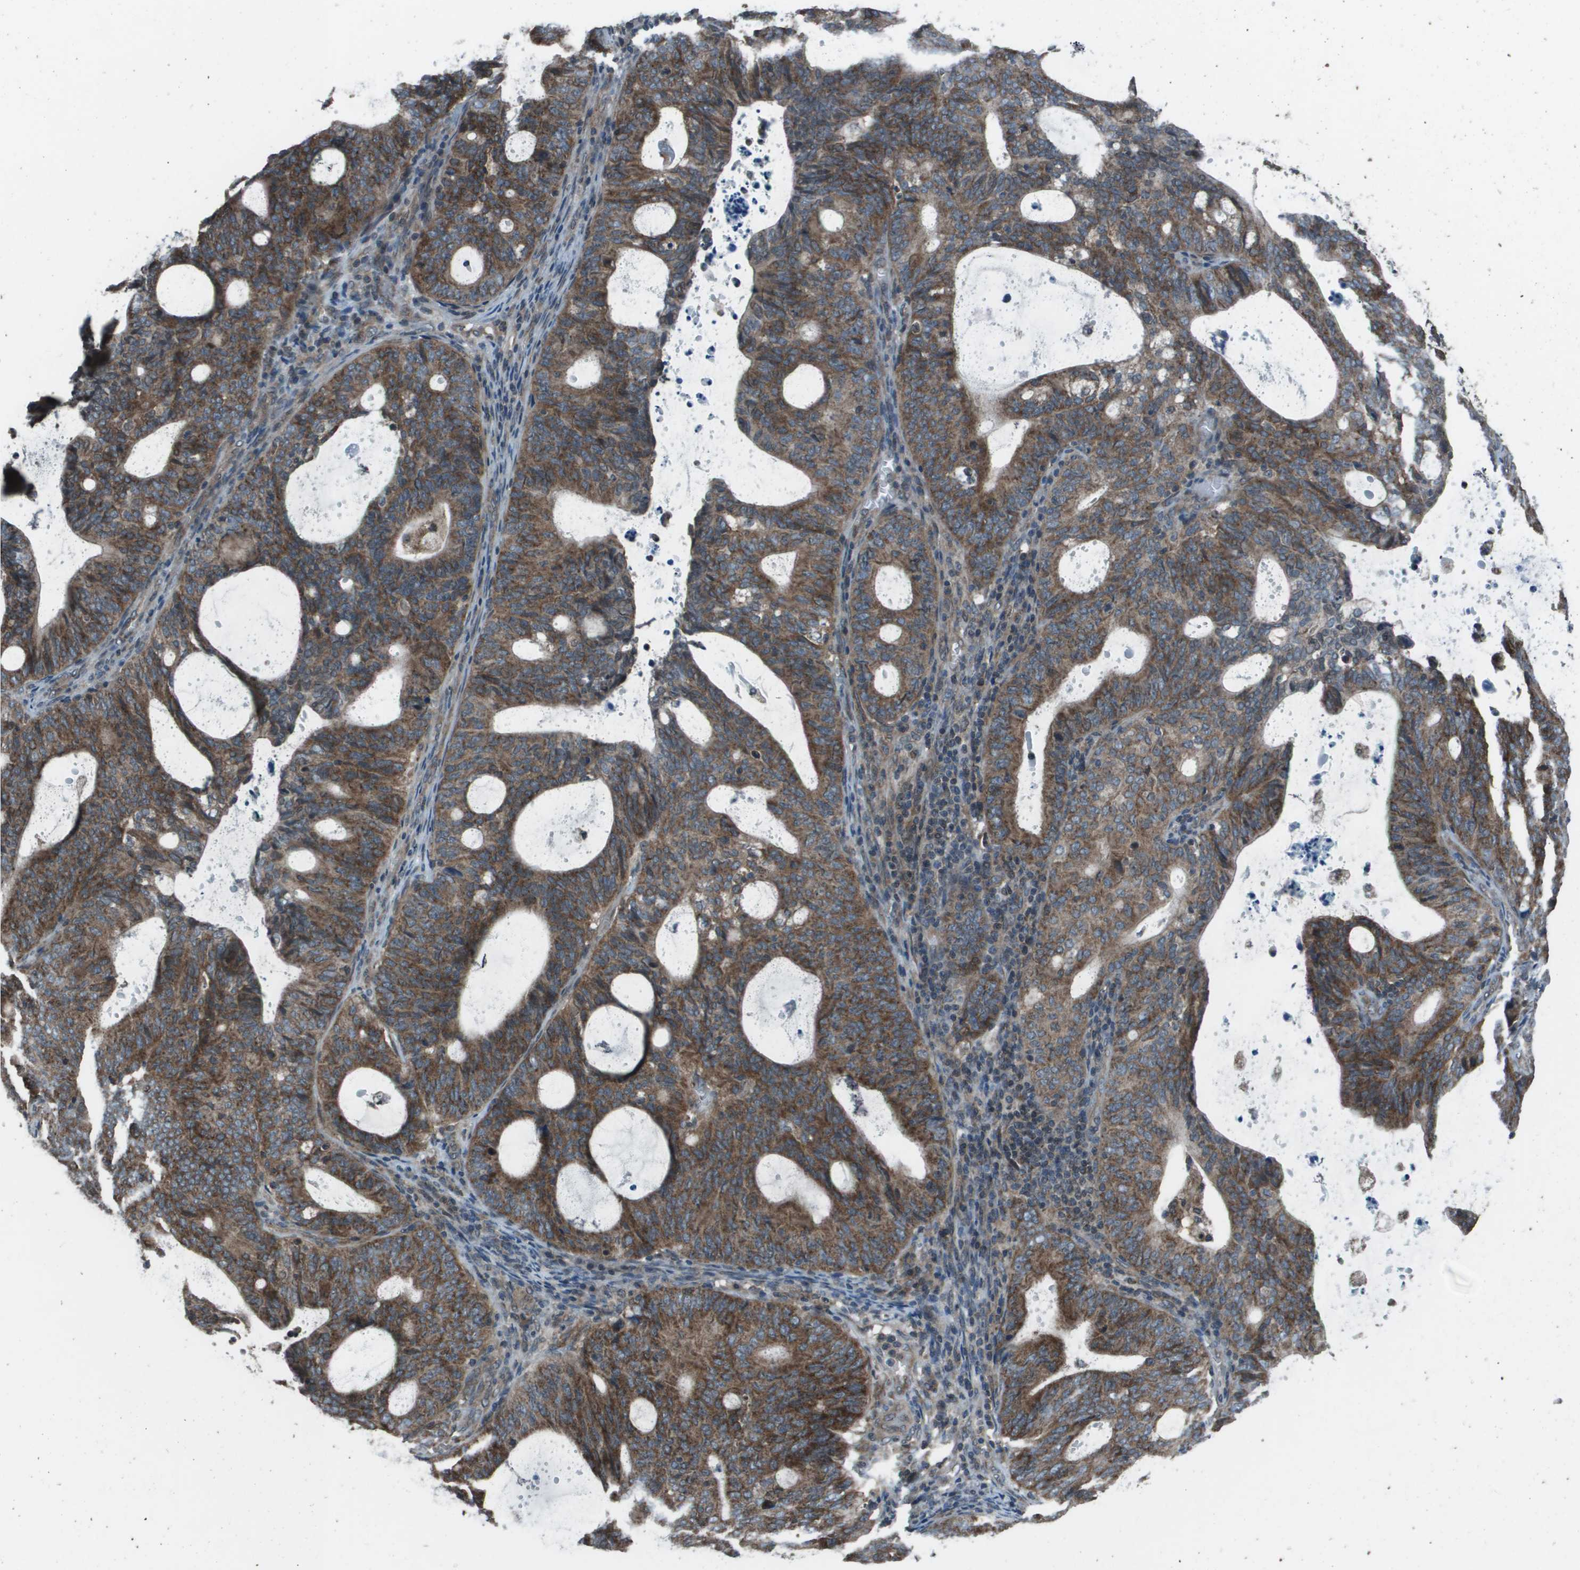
{"staining": {"intensity": "strong", "quantity": ">75%", "location": "cytoplasmic/membranous"}, "tissue": "endometrial cancer", "cell_type": "Tumor cells", "image_type": "cancer", "snomed": [{"axis": "morphology", "description": "Adenocarcinoma, NOS"}, {"axis": "topography", "description": "Uterus"}], "caption": "Endometrial cancer stained for a protein demonstrates strong cytoplasmic/membranous positivity in tumor cells.", "gene": "PPFIA1", "patient": {"sex": "female", "age": 83}}